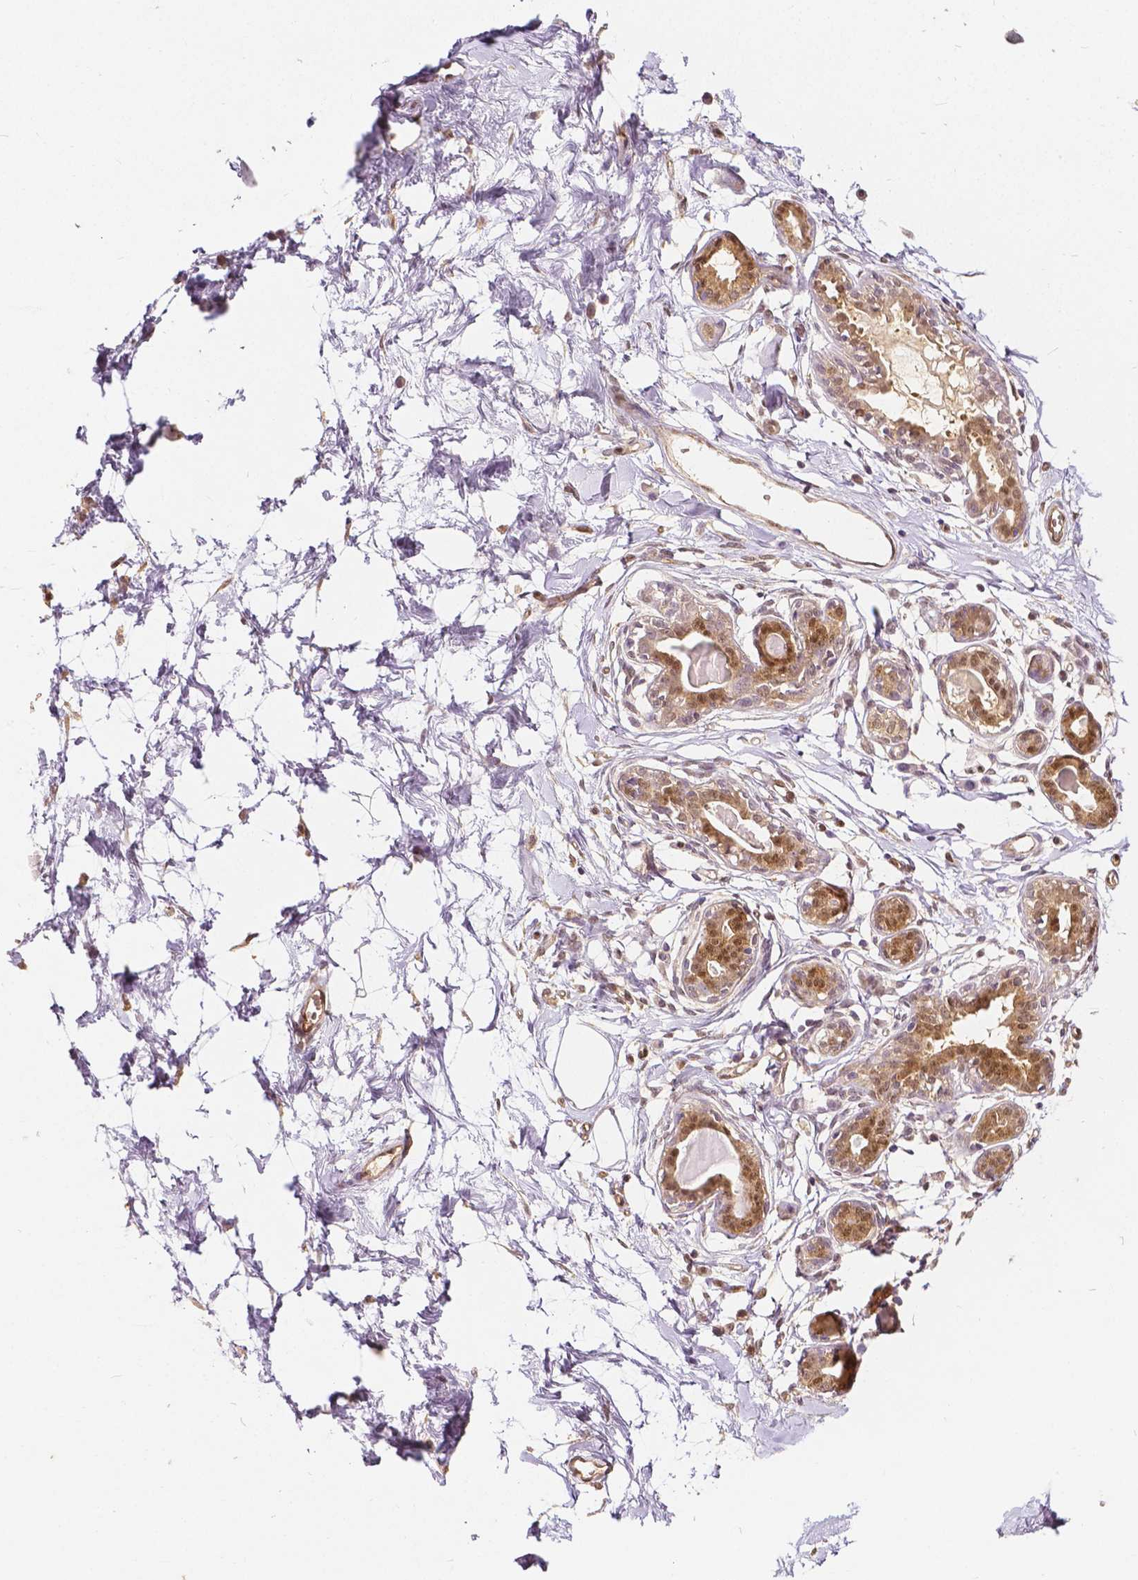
{"staining": {"intensity": "moderate", "quantity": "<25%", "location": "cytoplasmic/membranous"}, "tissue": "breast", "cell_type": "Adipocytes", "image_type": "normal", "snomed": [{"axis": "morphology", "description": "Normal tissue, NOS"}, {"axis": "topography", "description": "Breast"}], "caption": "This histopathology image demonstrates IHC staining of unremarkable breast, with low moderate cytoplasmic/membranous expression in approximately <25% of adipocytes.", "gene": "NAPRT", "patient": {"sex": "female", "age": 45}}